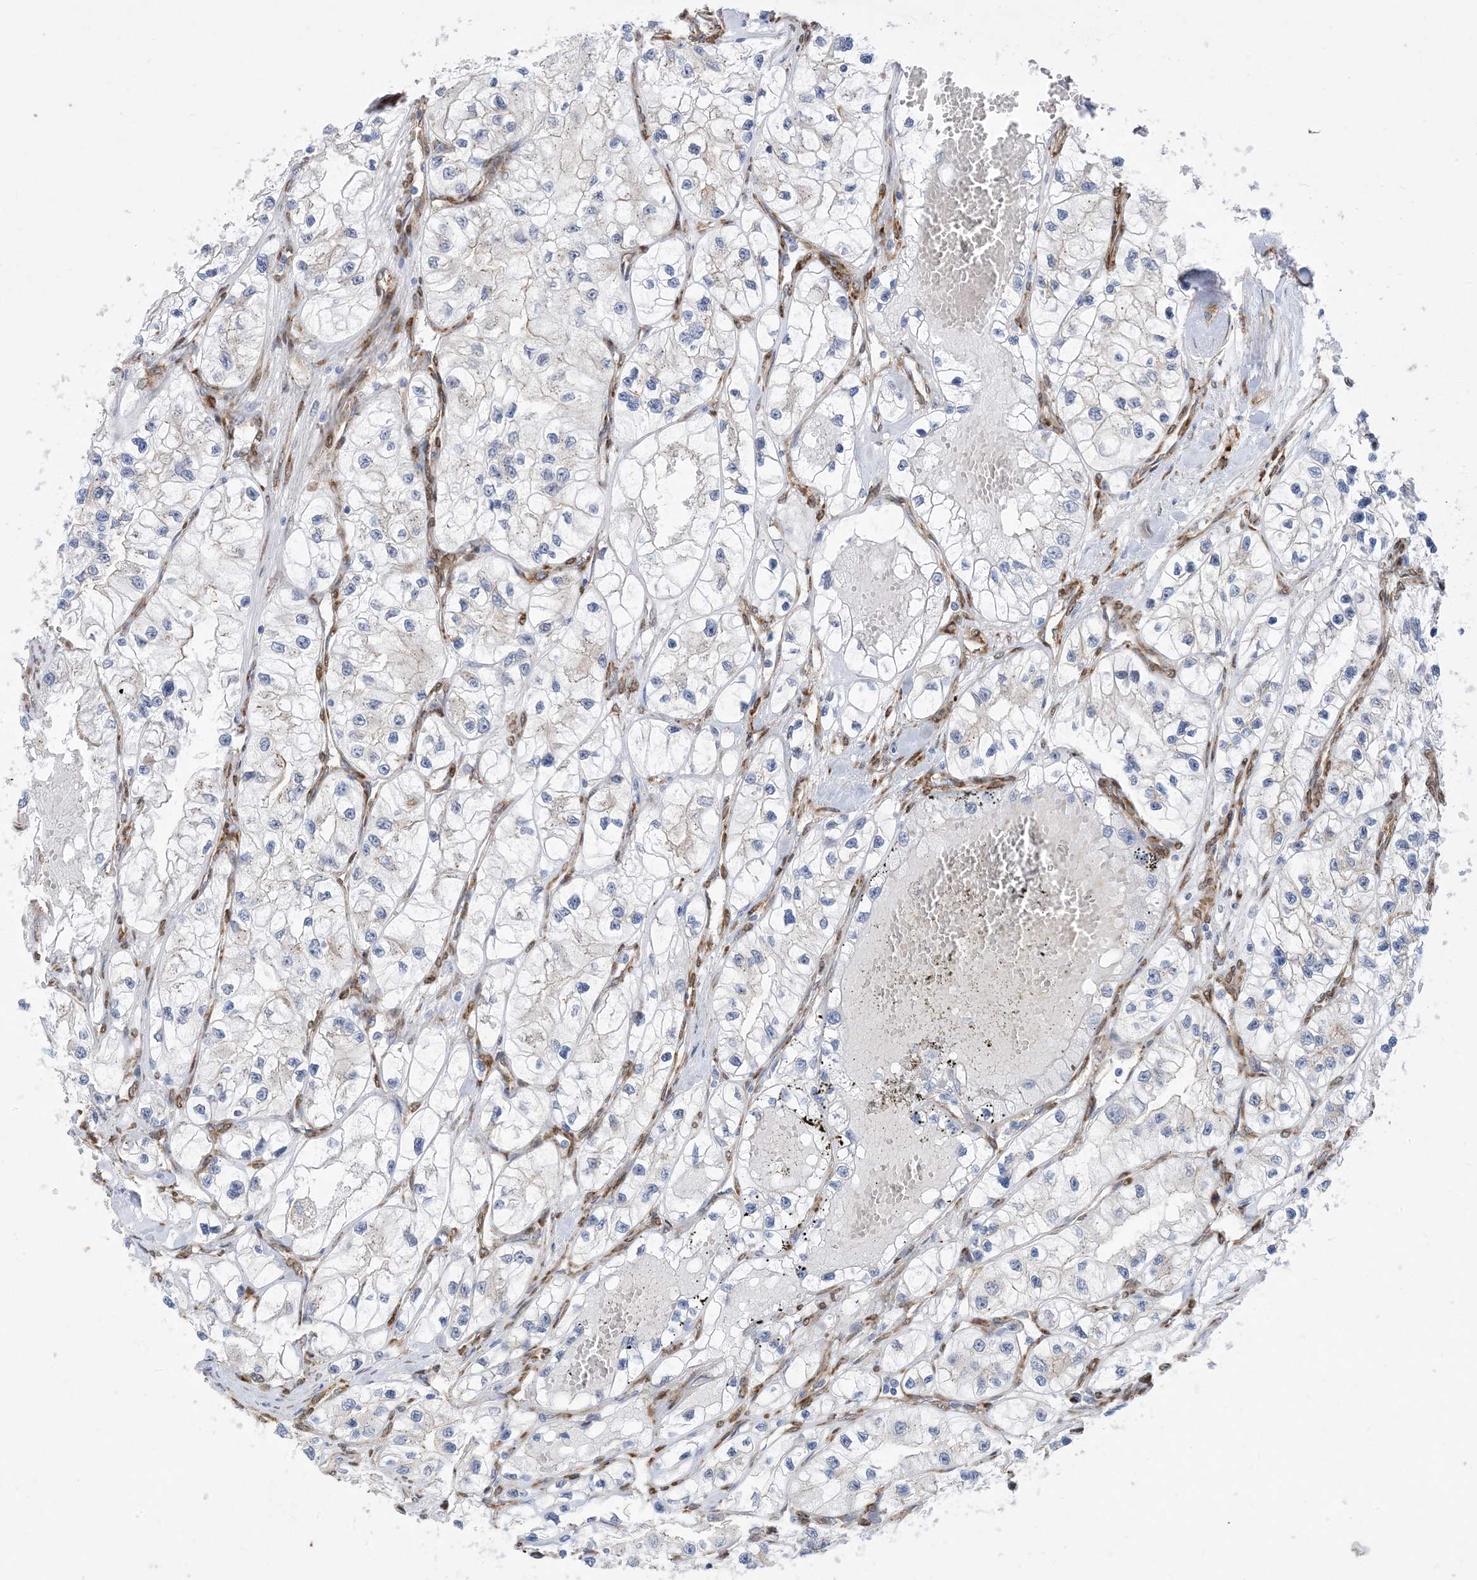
{"staining": {"intensity": "negative", "quantity": "none", "location": "none"}, "tissue": "renal cancer", "cell_type": "Tumor cells", "image_type": "cancer", "snomed": [{"axis": "morphology", "description": "Adenocarcinoma, NOS"}, {"axis": "topography", "description": "Kidney"}], "caption": "Human renal cancer (adenocarcinoma) stained for a protein using immunohistochemistry (IHC) reveals no expression in tumor cells.", "gene": "RBMS3", "patient": {"sex": "female", "age": 57}}